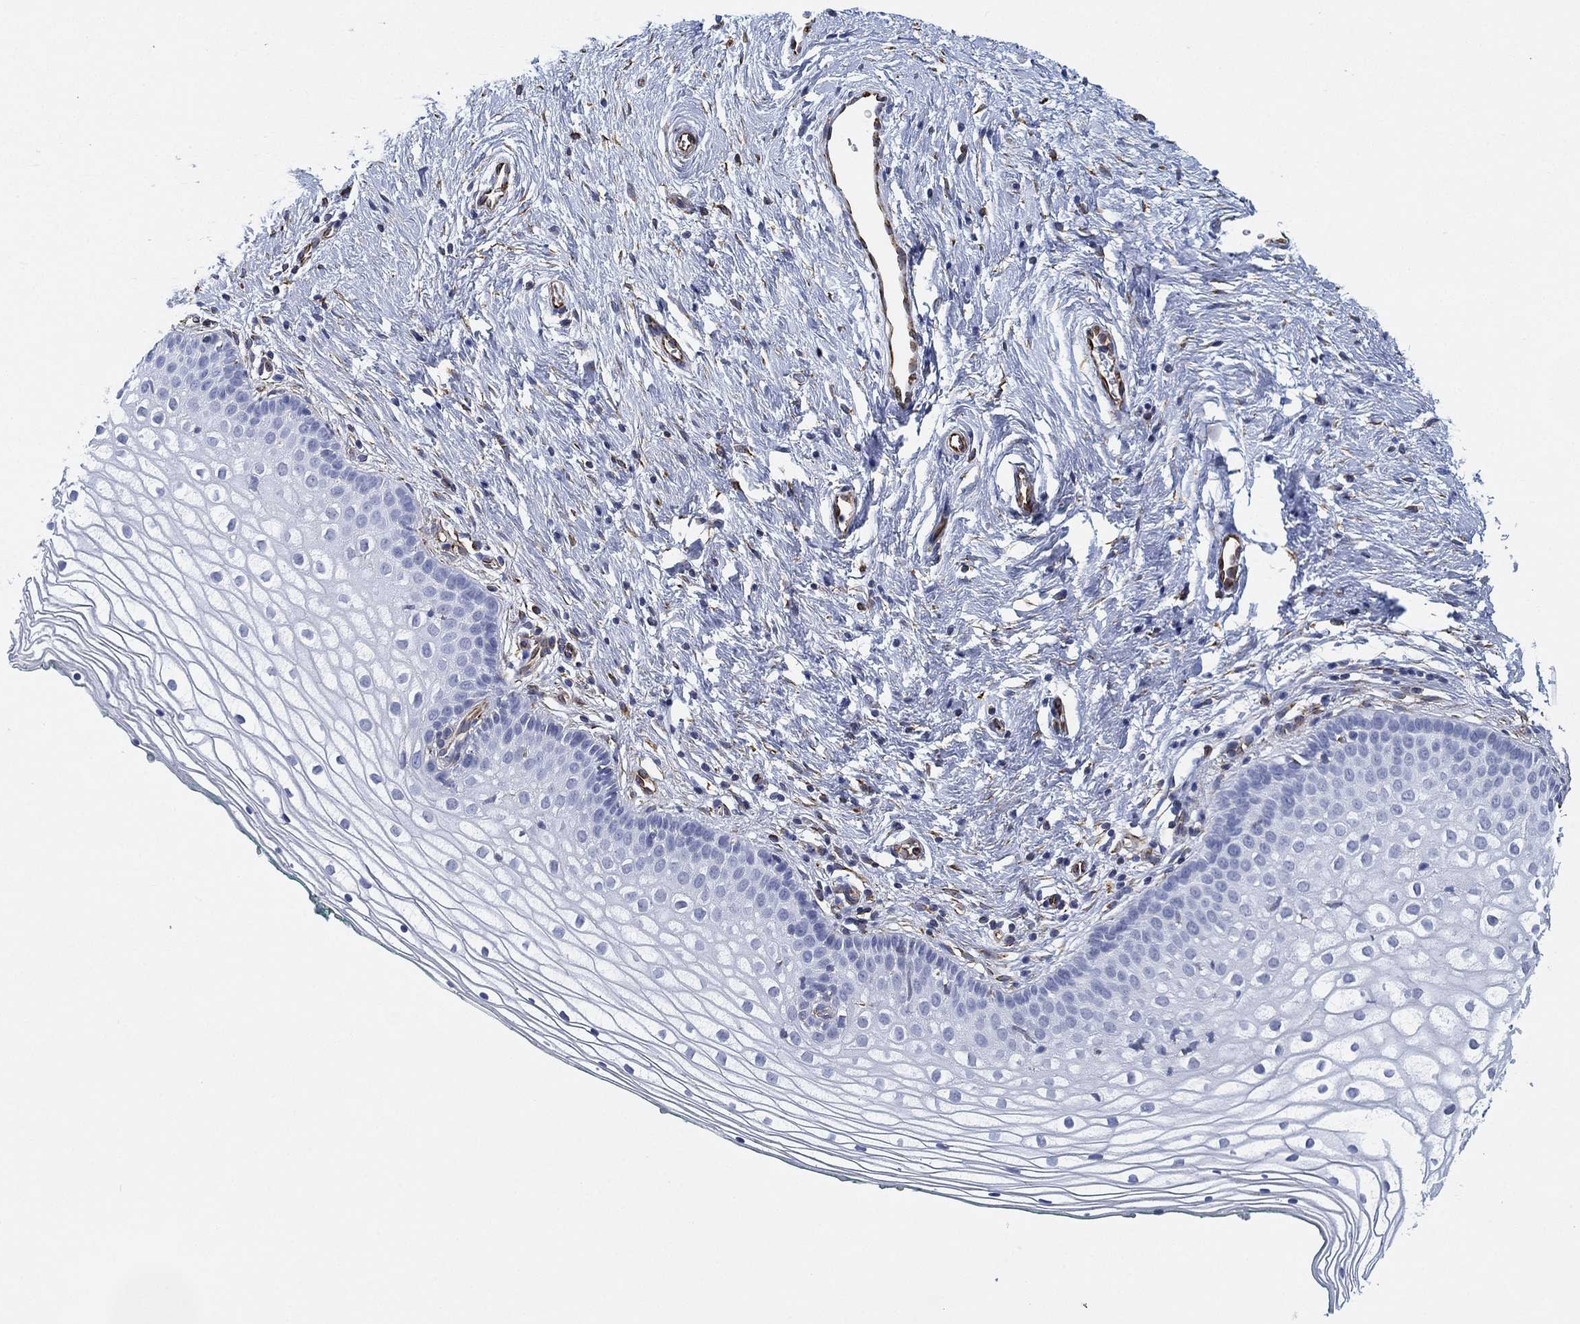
{"staining": {"intensity": "negative", "quantity": "none", "location": "none"}, "tissue": "vagina", "cell_type": "Squamous epithelial cells", "image_type": "normal", "snomed": [{"axis": "morphology", "description": "Normal tissue, NOS"}, {"axis": "topography", "description": "Vagina"}], "caption": "A histopathology image of human vagina is negative for staining in squamous epithelial cells. (DAB (3,3'-diaminobenzidine) IHC visualized using brightfield microscopy, high magnification).", "gene": "PSKH2", "patient": {"sex": "female", "age": 36}}